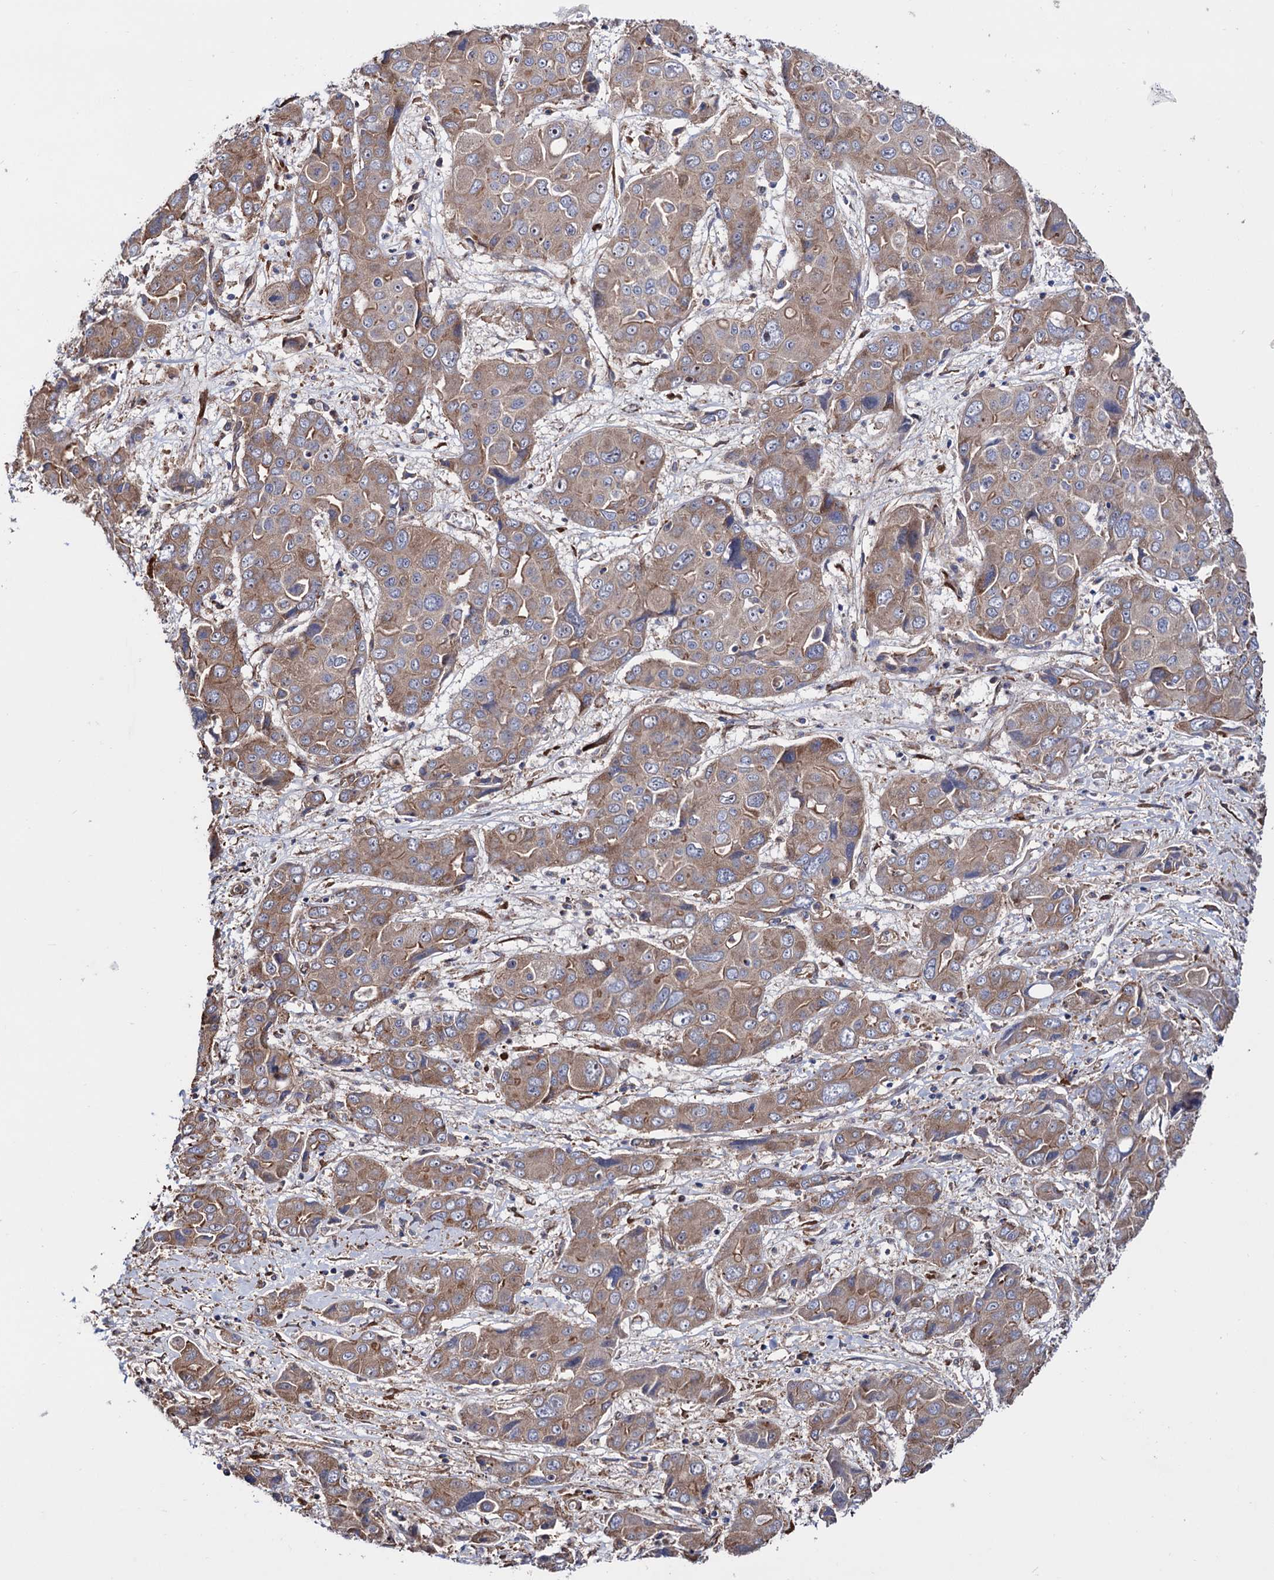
{"staining": {"intensity": "weak", "quantity": ">75%", "location": "cytoplasmic/membranous"}, "tissue": "liver cancer", "cell_type": "Tumor cells", "image_type": "cancer", "snomed": [{"axis": "morphology", "description": "Cholangiocarcinoma"}, {"axis": "topography", "description": "Liver"}], "caption": "High-power microscopy captured an immunohistochemistry (IHC) image of liver cholangiocarcinoma, revealing weak cytoplasmic/membranous positivity in about >75% of tumor cells.", "gene": "FERMT2", "patient": {"sex": "male", "age": 67}}